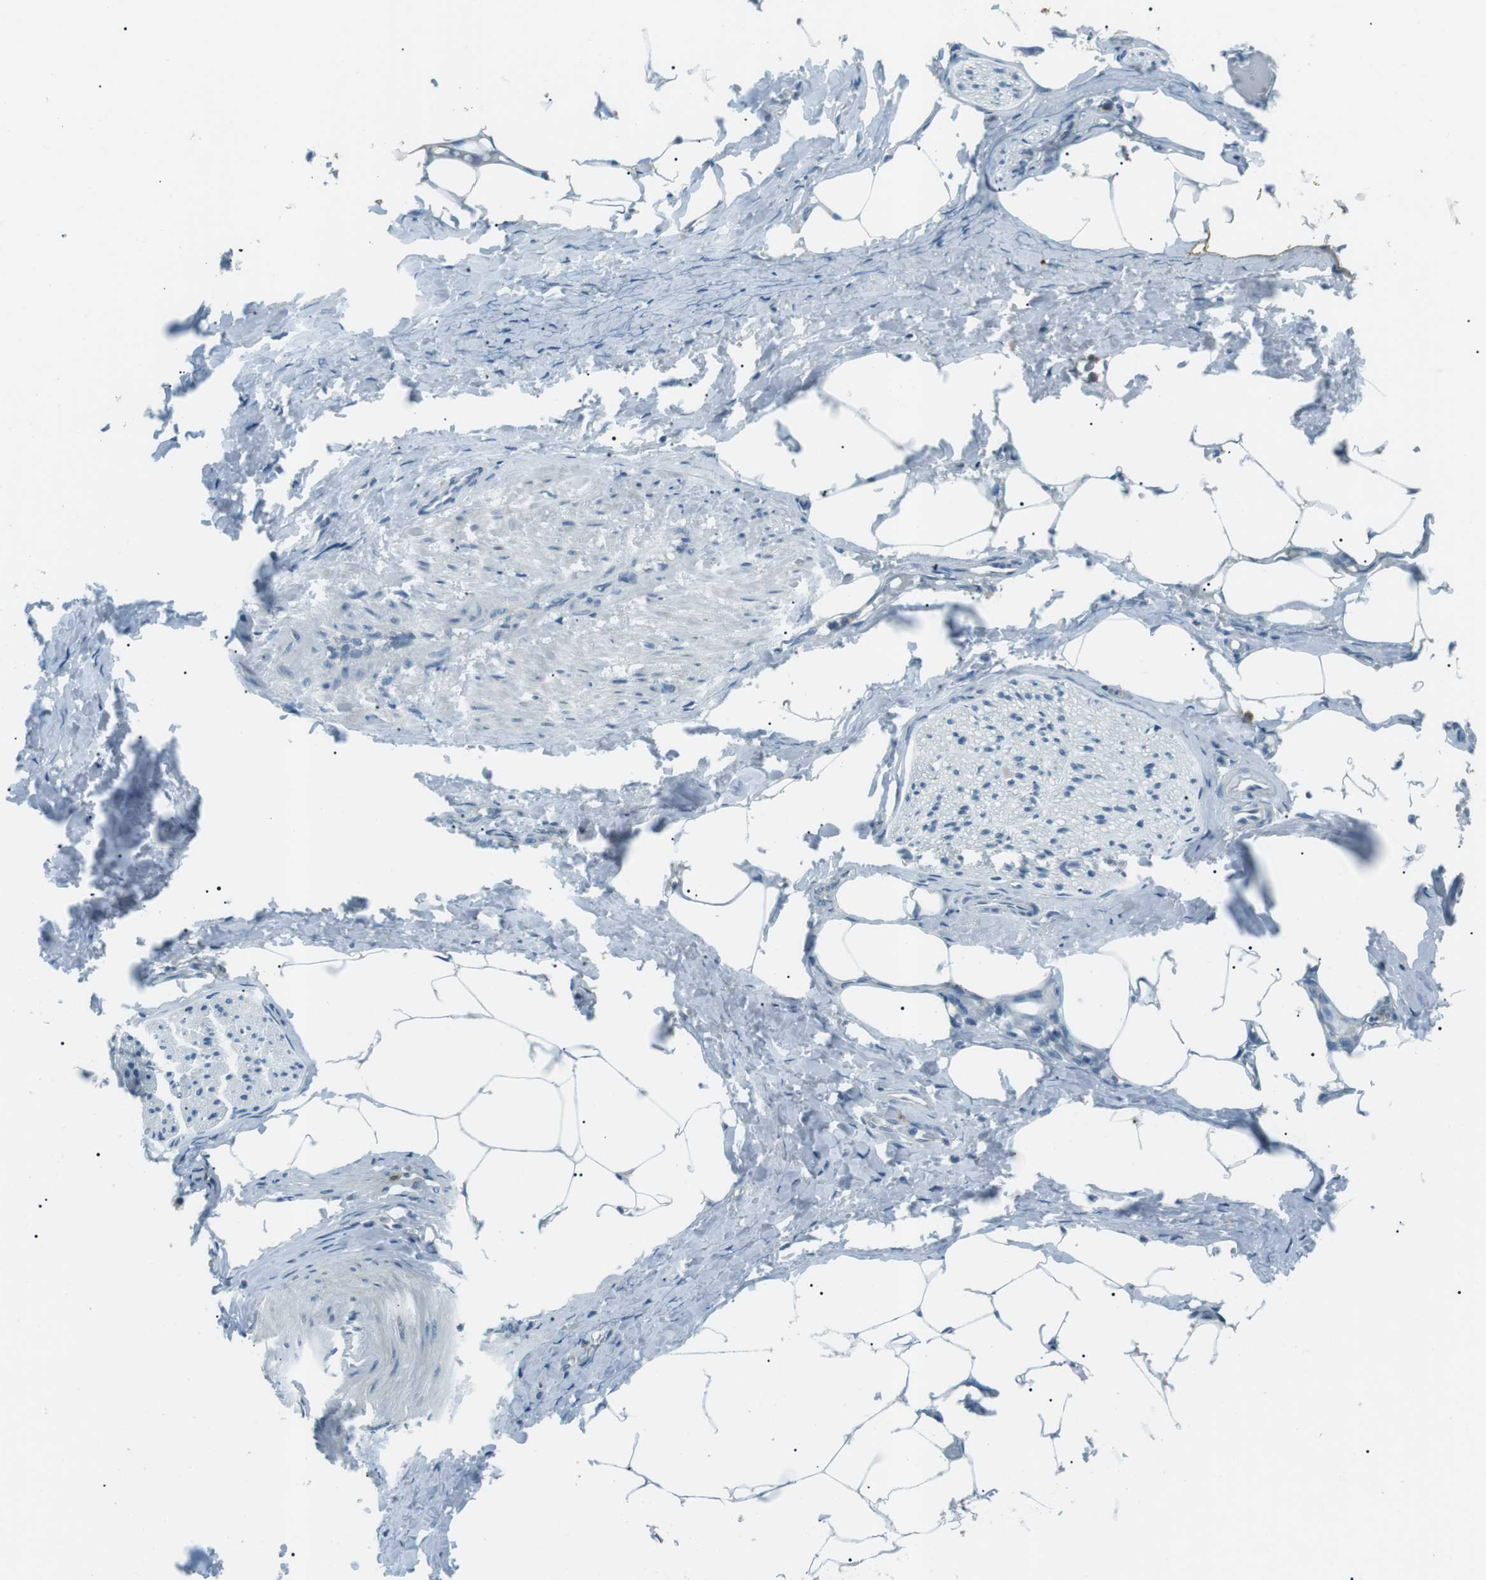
{"staining": {"intensity": "negative", "quantity": "none", "location": "none"}, "tissue": "adipose tissue", "cell_type": "Adipocytes", "image_type": "normal", "snomed": [{"axis": "morphology", "description": "Normal tissue, NOS"}, {"axis": "topography", "description": "Soft tissue"}, {"axis": "topography", "description": "Vascular tissue"}], "caption": "DAB (3,3'-diaminobenzidine) immunohistochemical staining of benign human adipose tissue reveals no significant staining in adipocytes. (DAB IHC, high magnification).", "gene": "ENSG00000289724", "patient": {"sex": "female", "age": 35}}